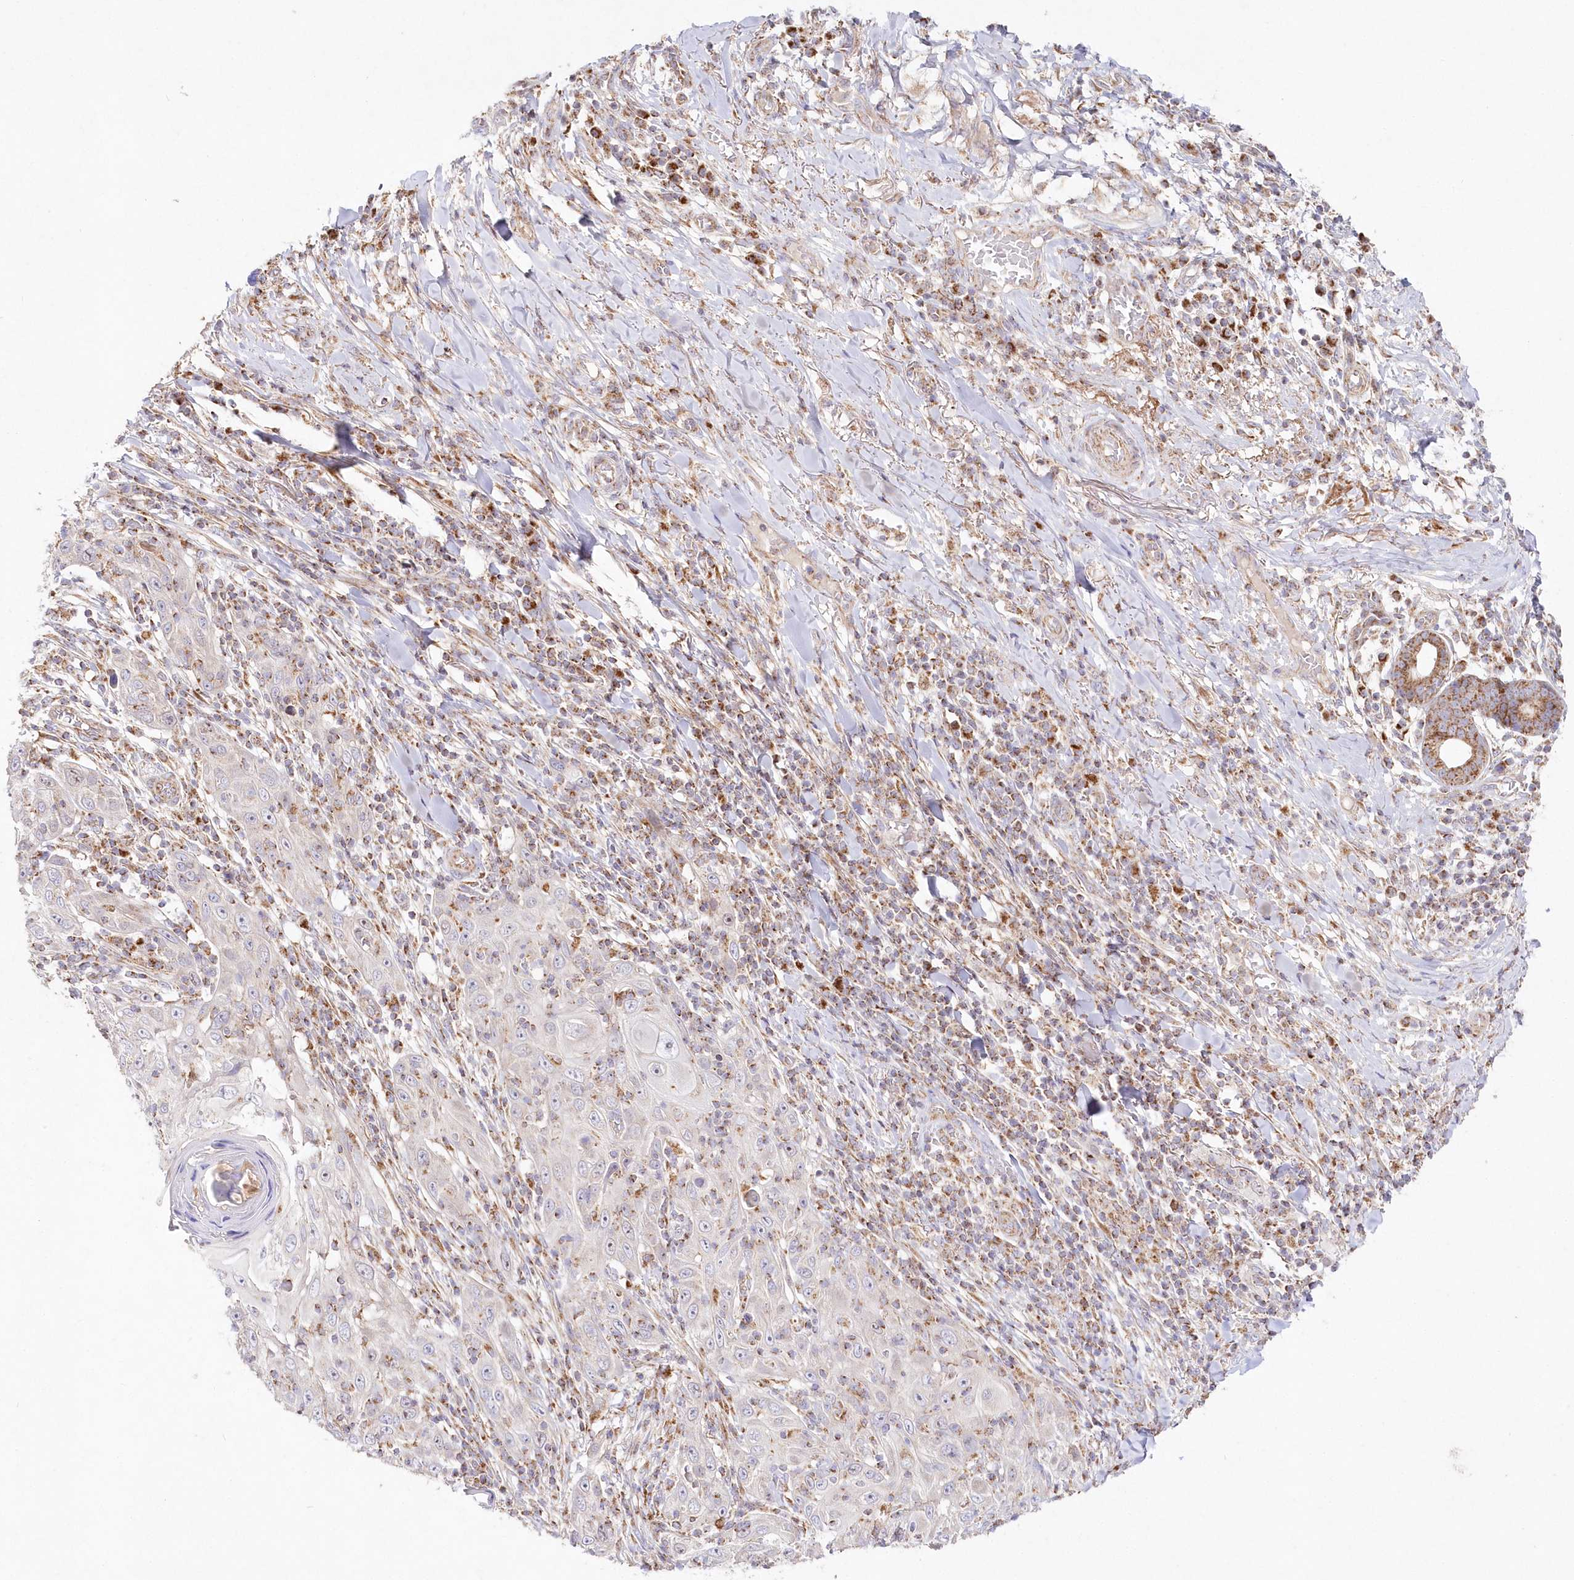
{"staining": {"intensity": "negative", "quantity": "none", "location": "none"}, "tissue": "skin cancer", "cell_type": "Tumor cells", "image_type": "cancer", "snomed": [{"axis": "morphology", "description": "Squamous cell carcinoma, NOS"}, {"axis": "topography", "description": "Skin"}], "caption": "The immunohistochemistry (IHC) photomicrograph has no significant expression in tumor cells of skin cancer tissue.", "gene": "DNA2", "patient": {"sex": "female", "age": 88}}